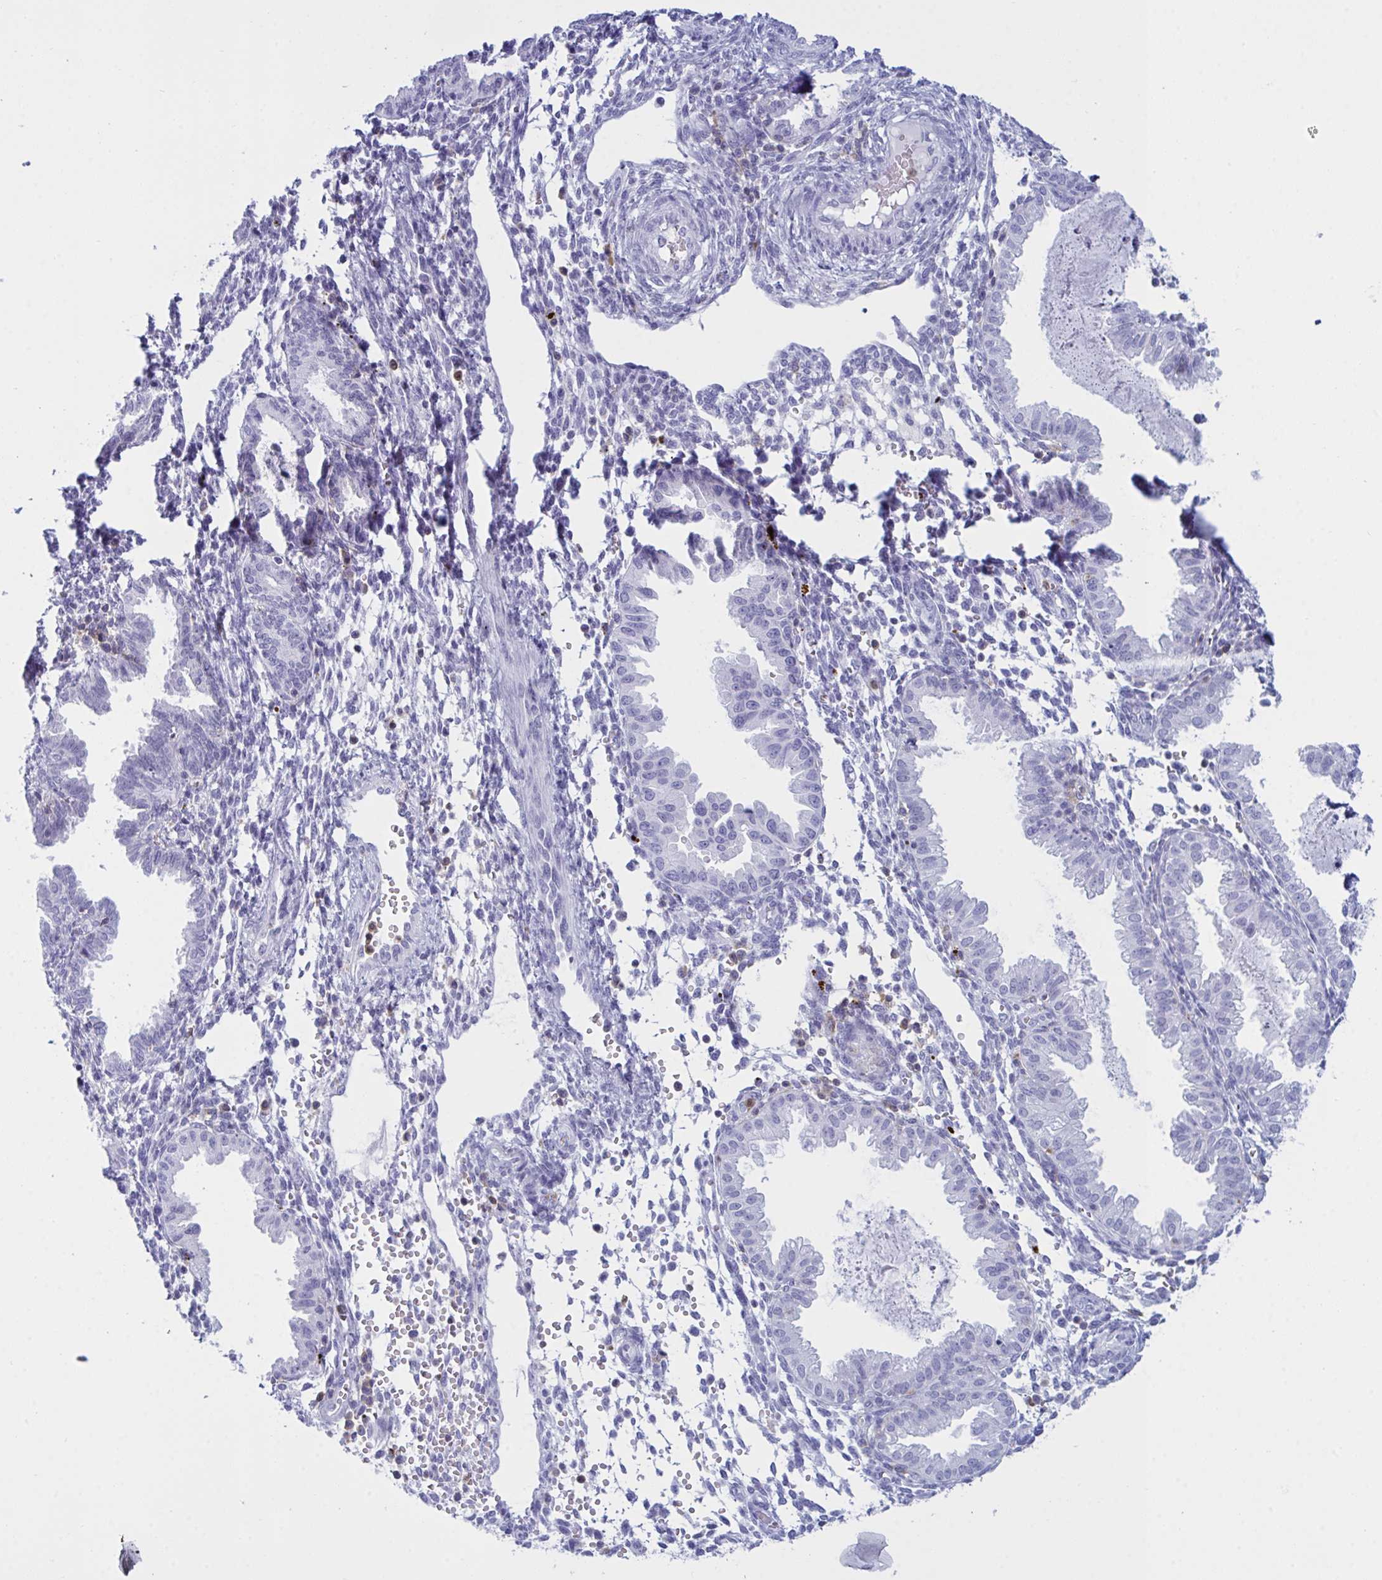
{"staining": {"intensity": "negative", "quantity": "none", "location": "none"}, "tissue": "endometrium", "cell_type": "Cells in endometrial stroma", "image_type": "normal", "snomed": [{"axis": "morphology", "description": "Normal tissue, NOS"}, {"axis": "topography", "description": "Endometrium"}], "caption": "Micrograph shows no protein staining in cells in endometrial stroma of normal endometrium.", "gene": "MYO1F", "patient": {"sex": "female", "age": 33}}